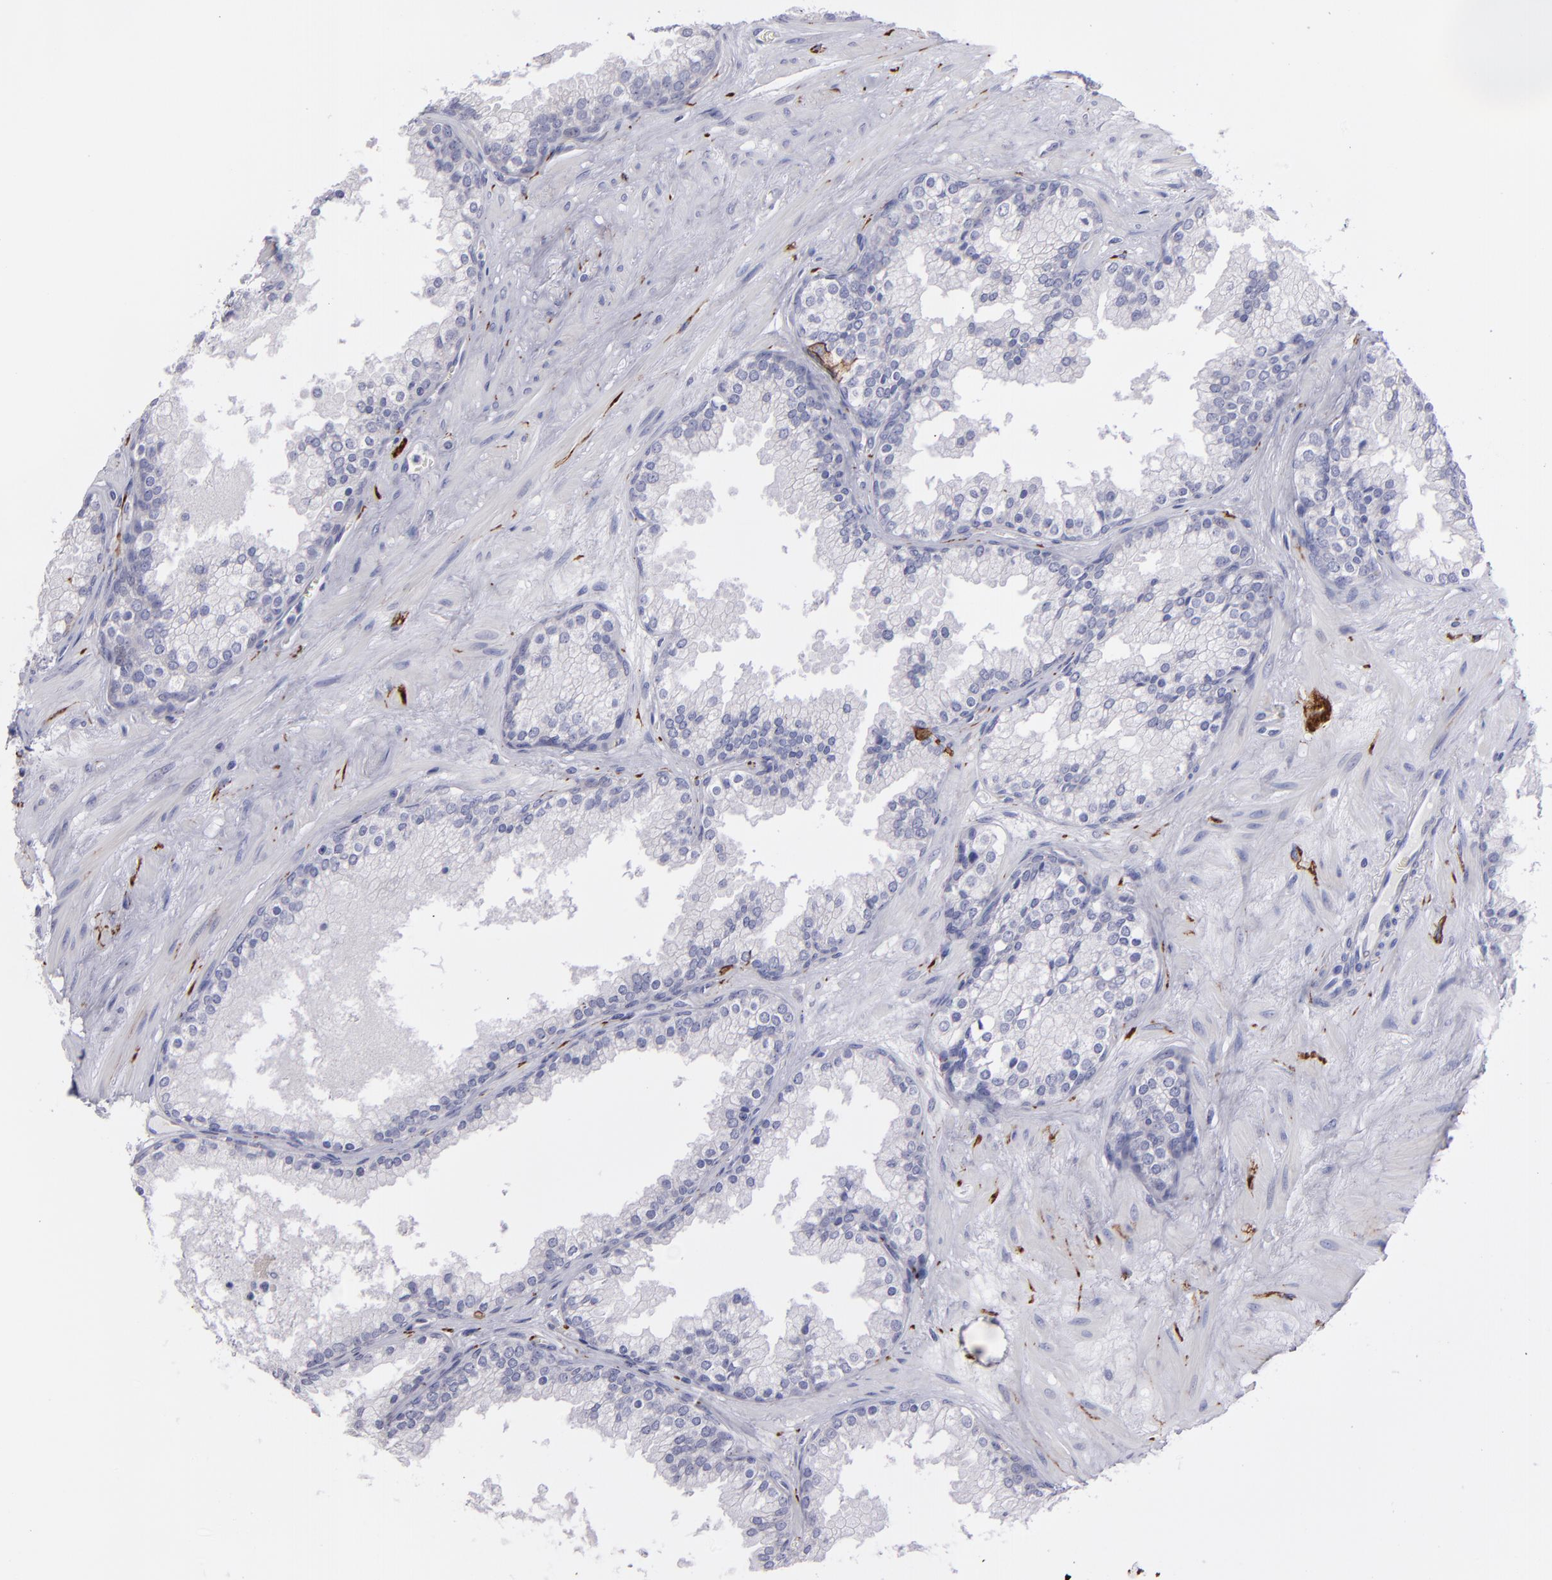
{"staining": {"intensity": "negative", "quantity": "none", "location": "none"}, "tissue": "prostate cancer", "cell_type": "Tumor cells", "image_type": "cancer", "snomed": [{"axis": "morphology", "description": "Adenocarcinoma, Medium grade"}, {"axis": "topography", "description": "Prostate"}], "caption": "There is no significant expression in tumor cells of prostate adenocarcinoma (medium-grade).", "gene": "SNAP25", "patient": {"sex": "male", "age": 60}}